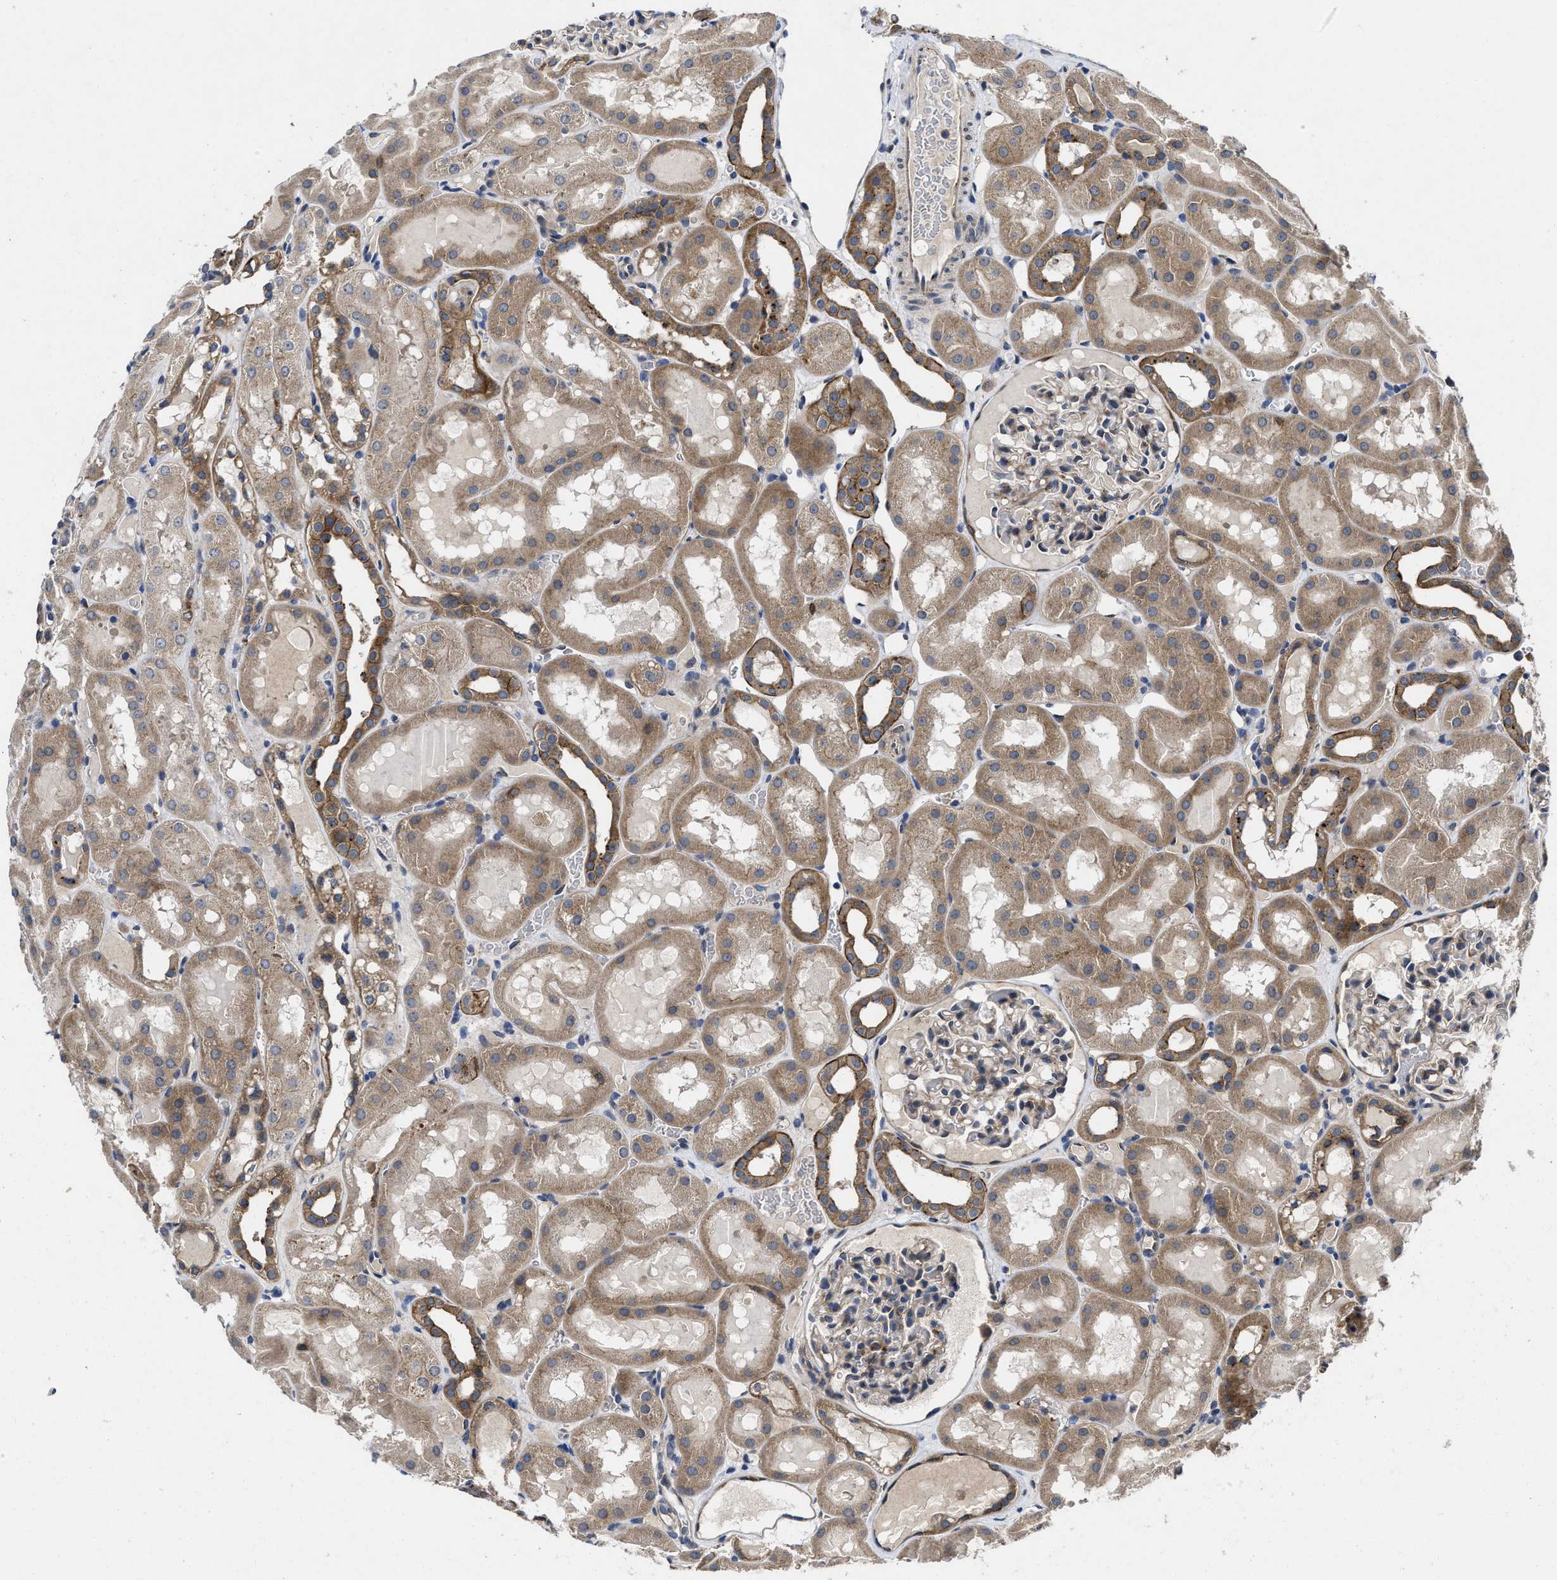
{"staining": {"intensity": "weak", "quantity": ">75%", "location": "cytoplasmic/membranous"}, "tissue": "kidney", "cell_type": "Cells in glomeruli", "image_type": "normal", "snomed": [{"axis": "morphology", "description": "Normal tissue, NOS"}, {"axis": "topography", "description": "Kidney"}, {"axis": "topography", "description": "Urinary bladder"}], "caption": "Human kidney stained with a brown dye displays weak cytoplasmic/membranous positive staining in approximately >75% of cells in glomeruli.", "gene": "PKD2", "patient": {"sex": "male", "age": 16}}